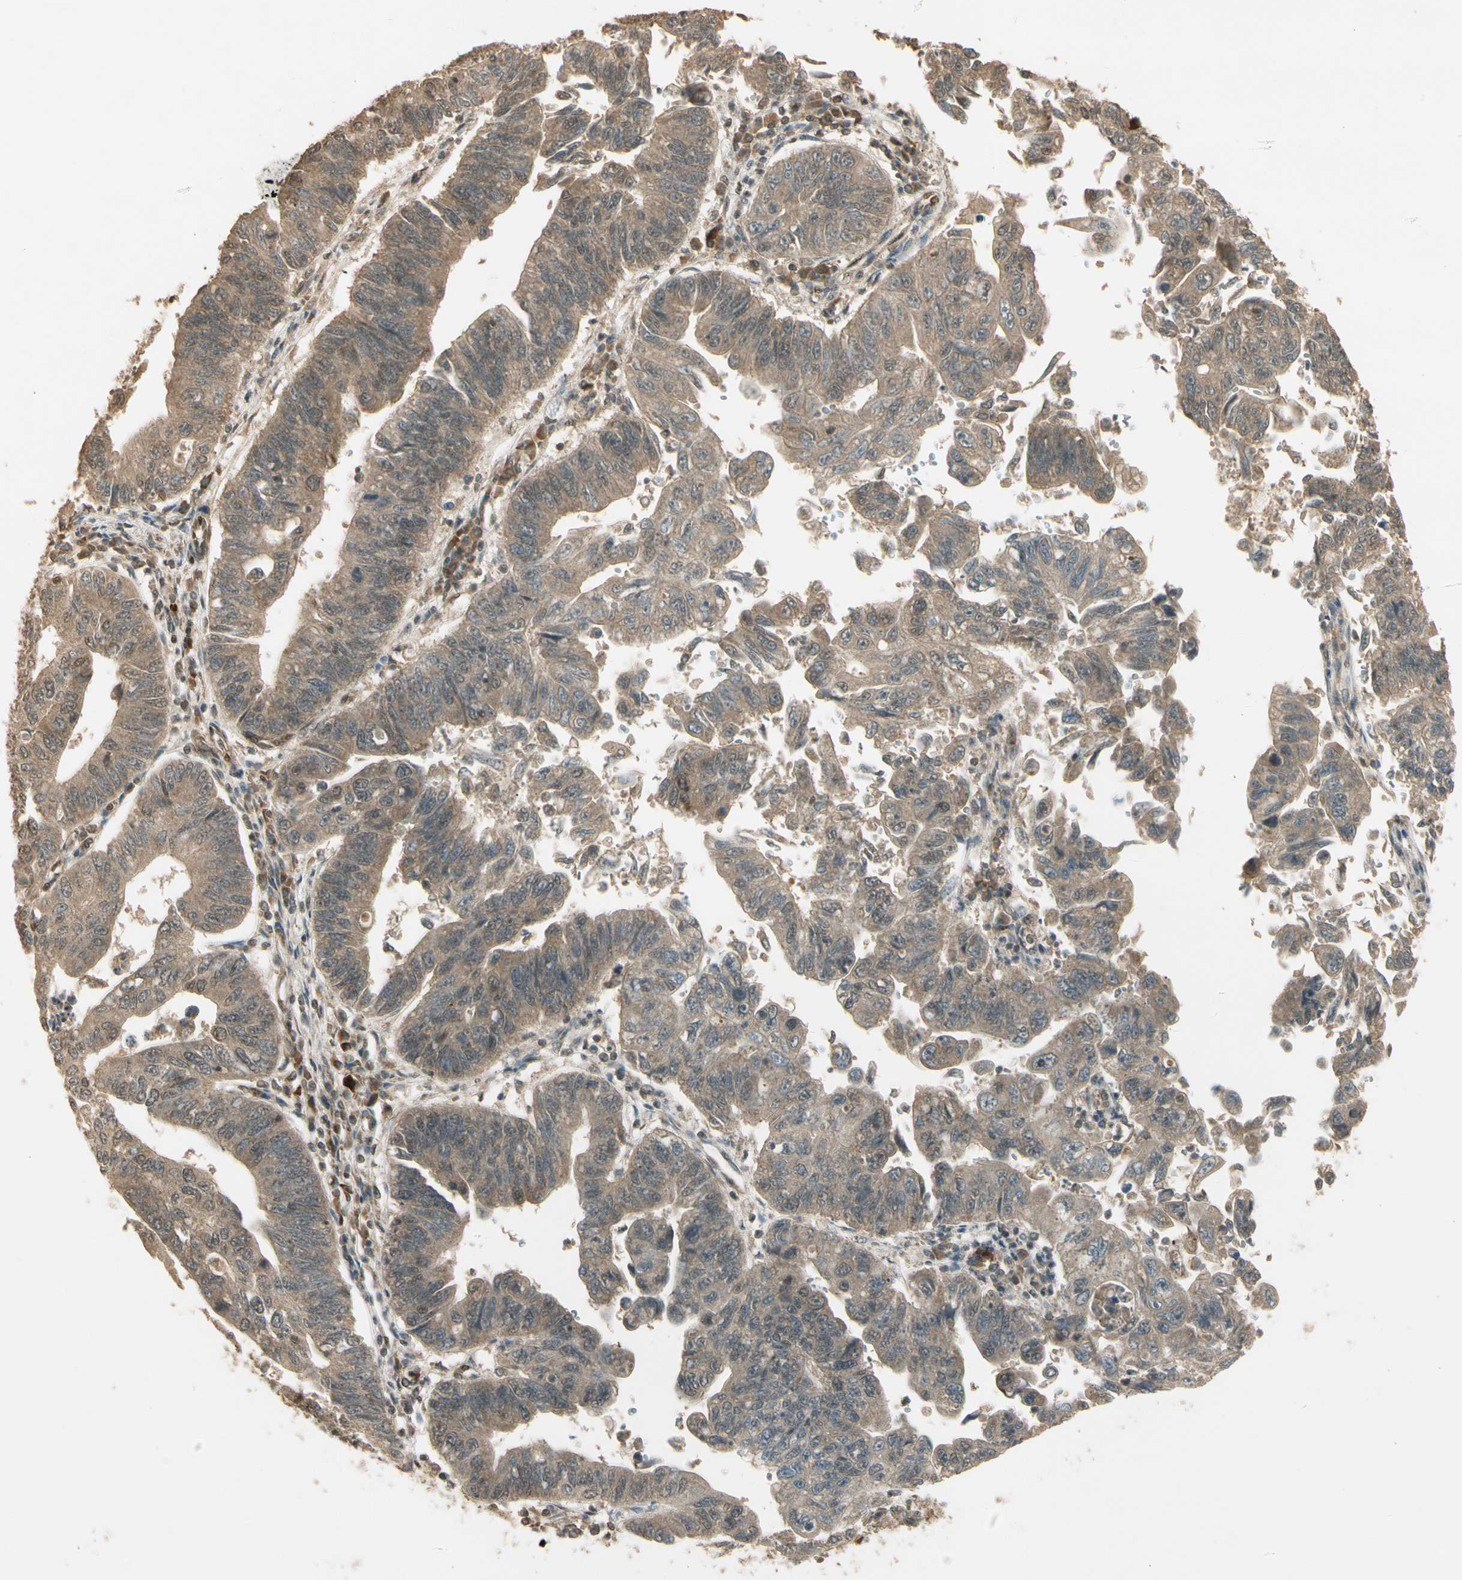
{"staining": {"intensity": "weak", "quantity": ">75%", "location": "cytoplasmic/membranous"}, "tissue": "stomach cancer", "cell_type": "Tumor cells", "image_type": "cancer", "snomed": [{"axis": "morphology", "description": "Adenocarcinoma, NOS"}, {"axis": "topography", "description": "Stomach"}], "caption": "The image demonstrates immunohistochemical staining of adenocarcinoma (stomach). There is weak cytoplasmic/membranous expression is seen in about >75% of tumor cells. (IHC, brightfield microscopy, high magnification).", "gene": "GMEB2", "patient": {"sex": "male", "age": 59}}